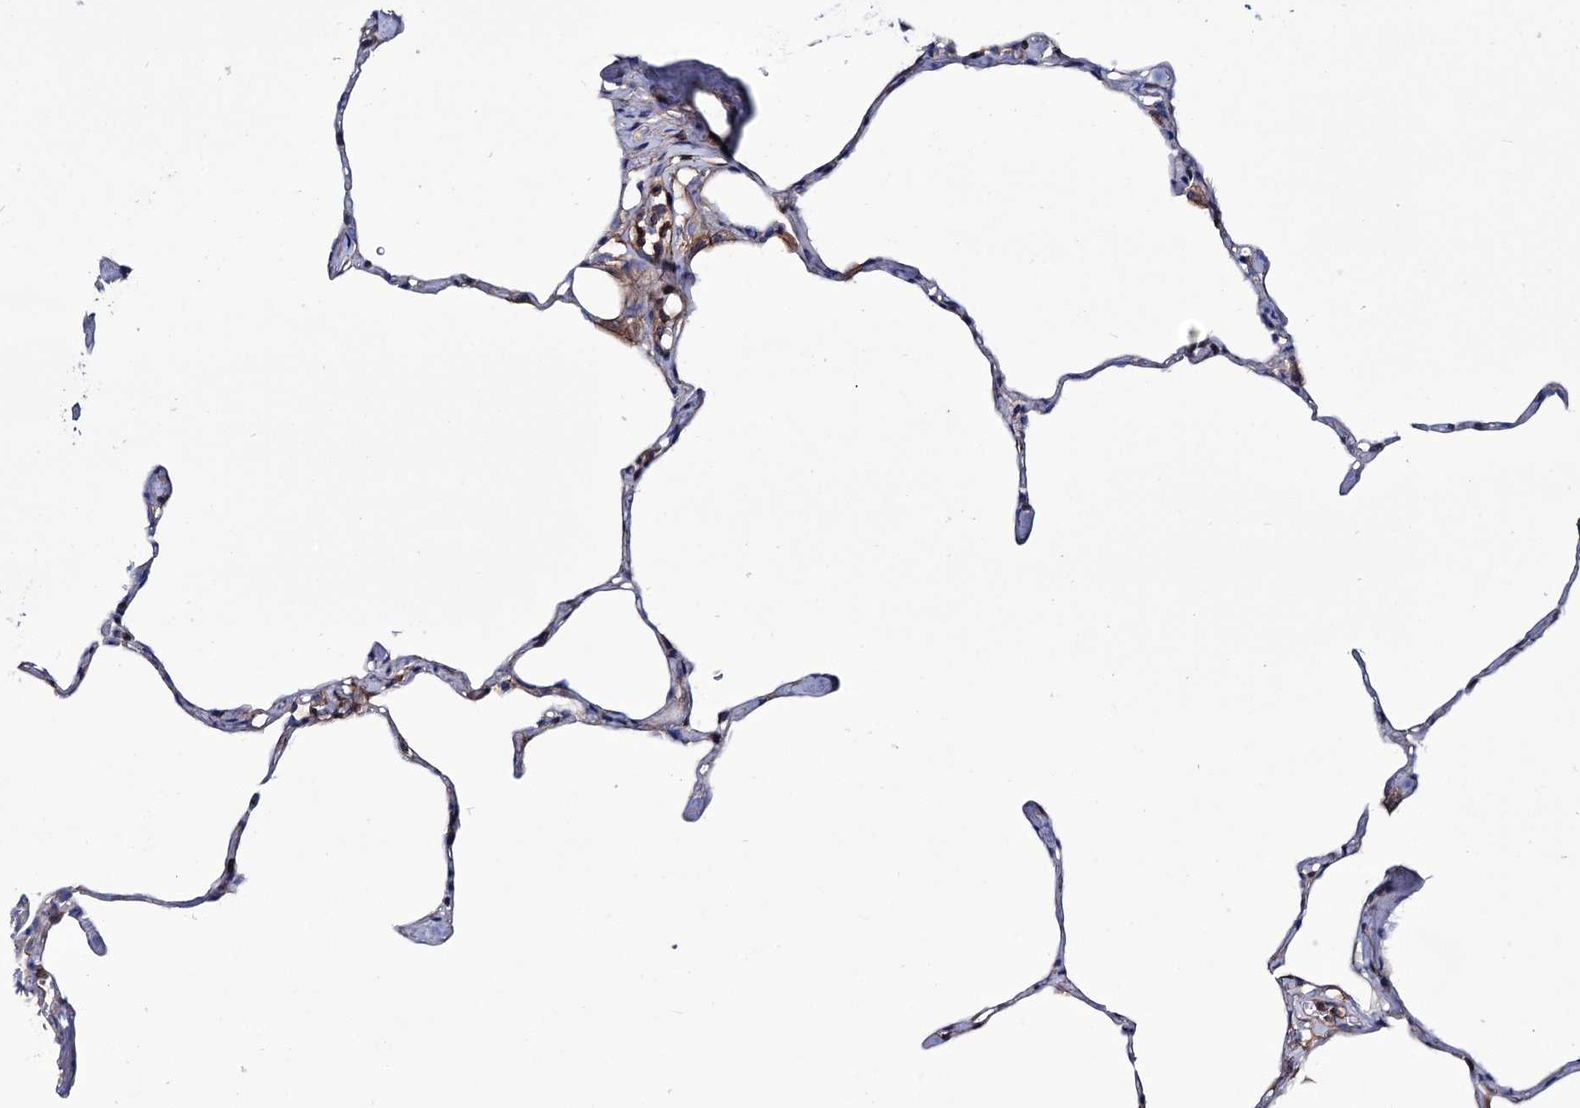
{"staining": {"intensity": "negative", "quantity": "none", "location": "none"}, "tissue": "lung", "cell_type": "Alveolar cells", "image_type": "normal", "snomed": [{"axis": "morphology", "description": "Normal tissue, NOS"}, {"axis": "topography", "description": "Lung"}], "caption": "Histopathology image shows no protein positivity in alveolar cells of benign lung.", "gene": "DEF6", "patient": {"sex": "male", "age": 65}}